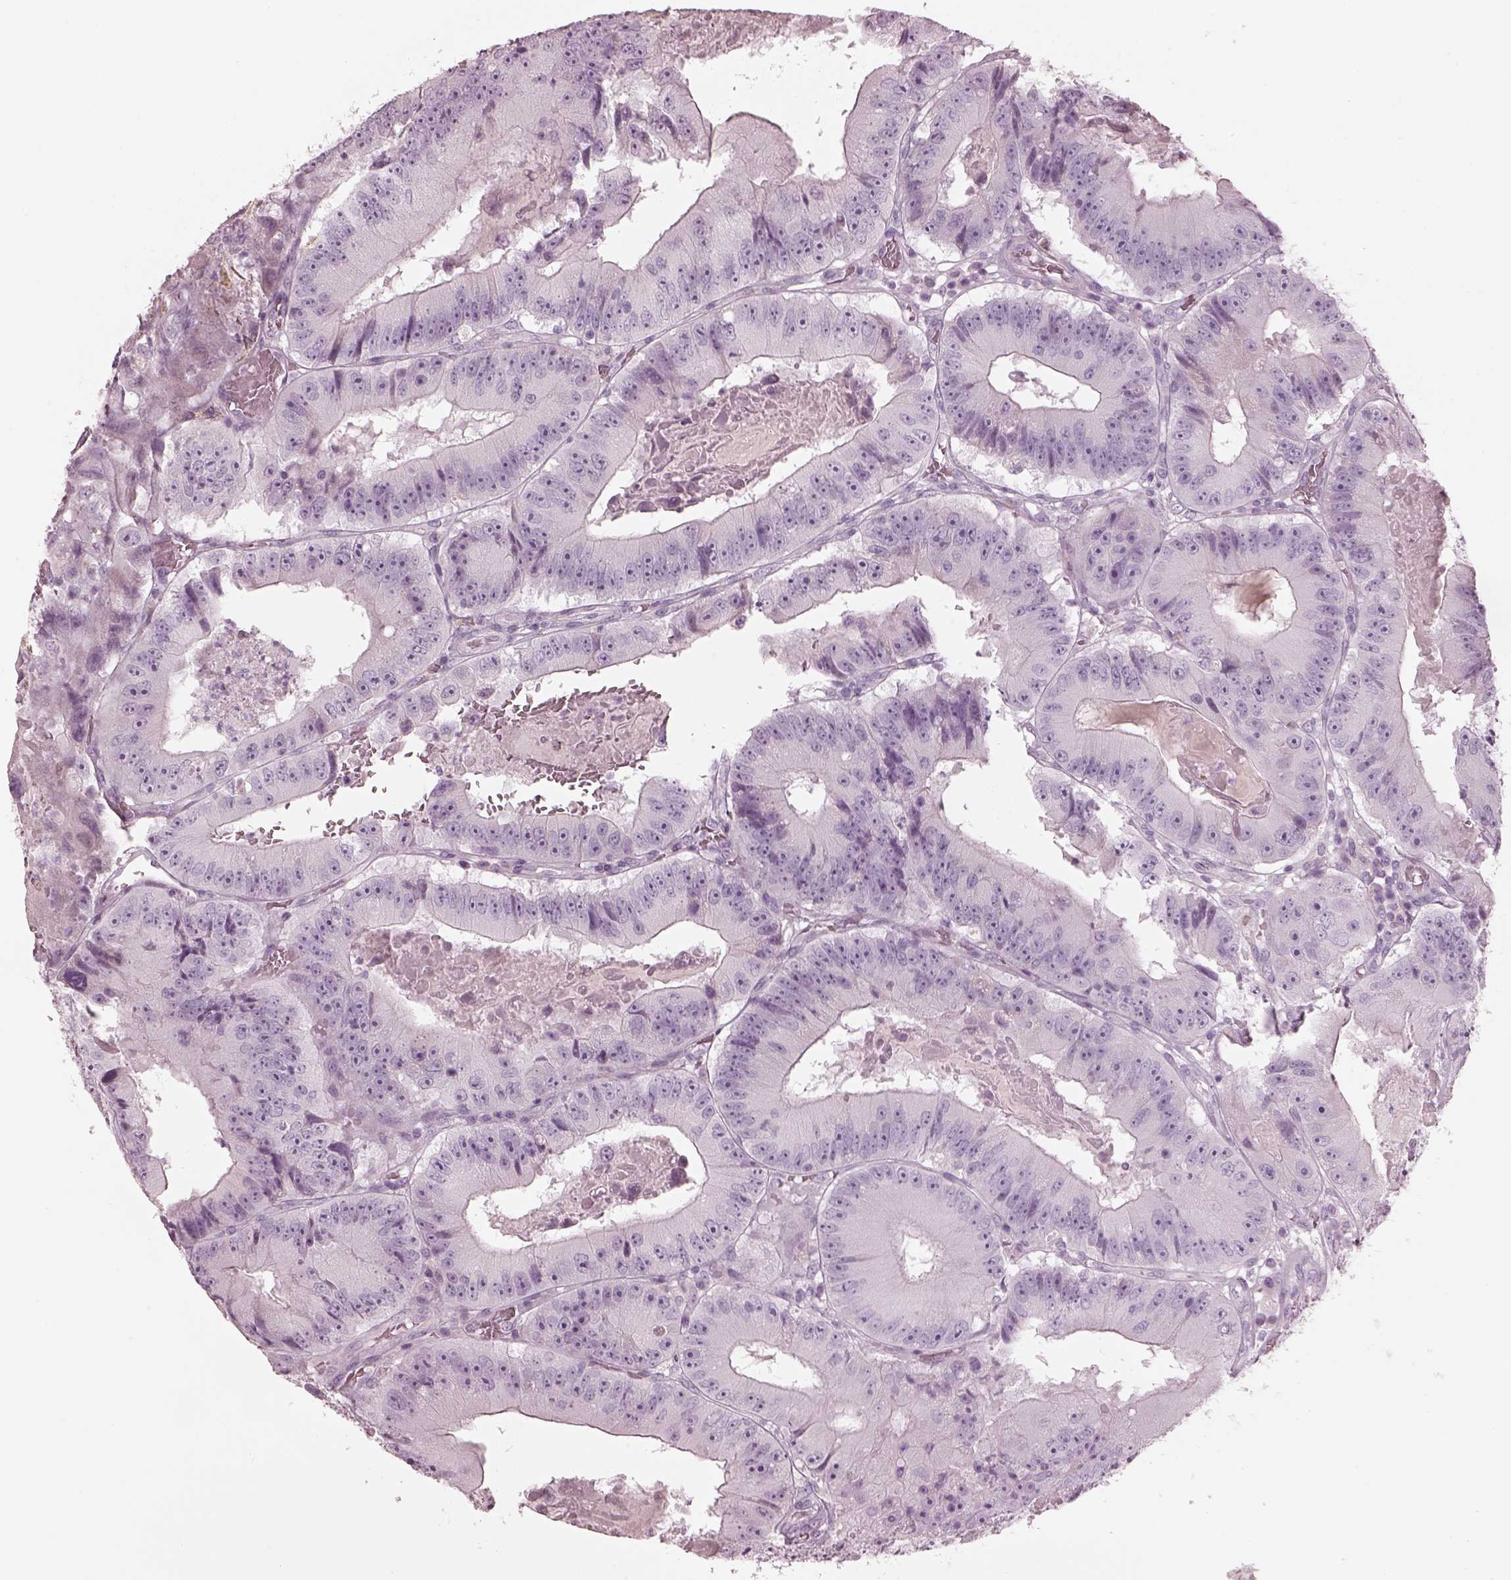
{"staining": {"intensity": "negative", "quantity": "none", "location": "none"}, "tissue": "colorectal cancer", "cell_type": "Tumor cells", "image_type": "cancer", "snomed": [{"axis": "morphology", "description": "Adenocarcinoma, NOS"}, {"axis": "topography", "description": "Colon"}], "caption": "High magnification brightfield microscopy of adenocarcinoma (colorectal) stained with DAB (3,3'-diaminobenzidine) (brown) and counterstained with hematoxylin (blue): tumor cells show no significant staining.", "gene": "RSPH9", "patient": {"sex": "female", "age": 86}}